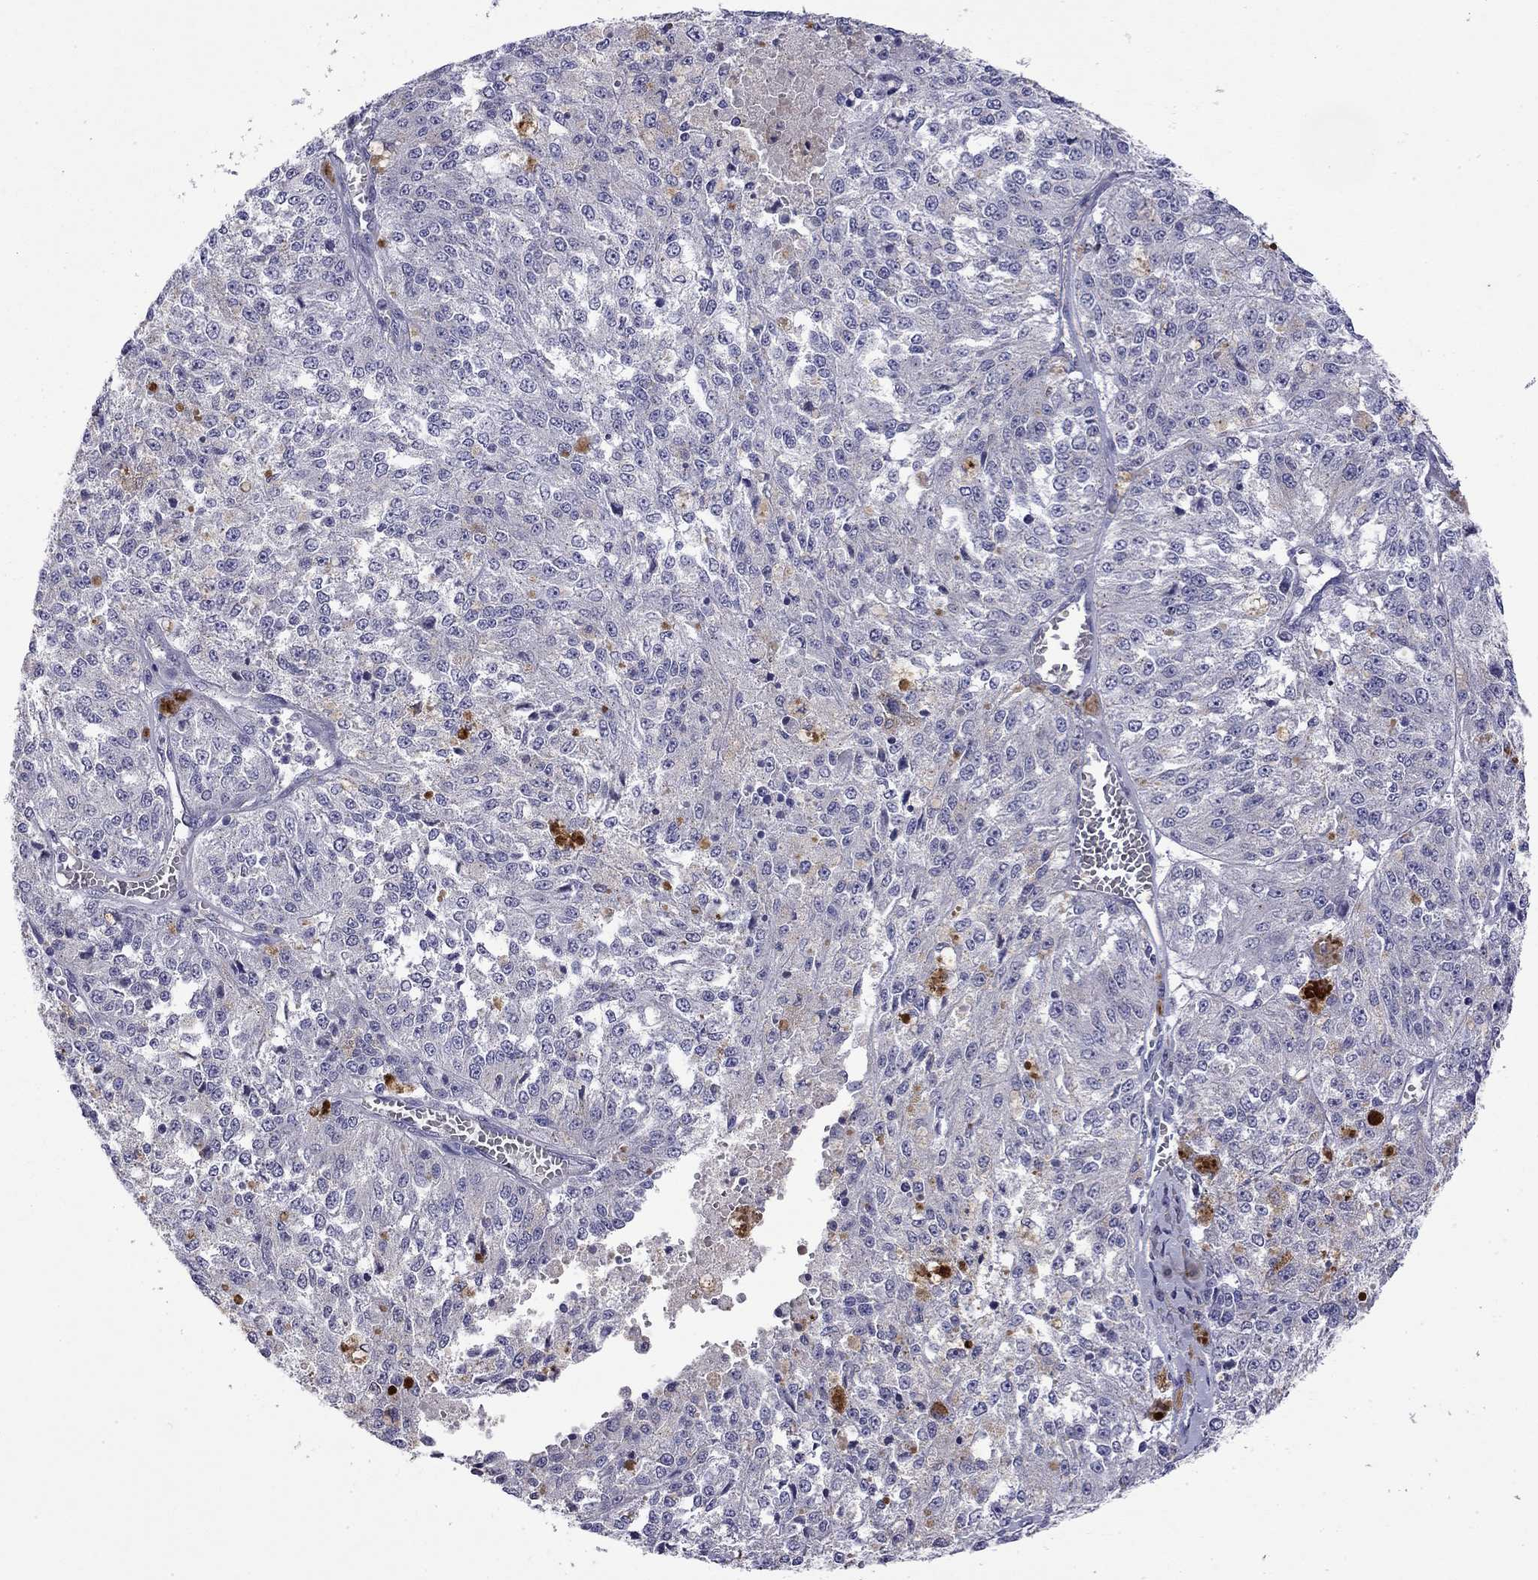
{"staining": {"intensity": "negative", "quantity": "none", "location": "none"}, "tissue": "melanoma", "cell_type": "Tumor cells", "image_type": "cancer", "snomed": [{"axis": "morphology", "description": "Malignant melanoma, Metastatic site"}, {"axis": "topography", "description": "Lymph node"}], "caption": "This micrograph is of melanoma stained with immunohistochemistry to label a protein in brown with the nuclei are counter-stained blue. There is no expression in tumor cells.", "gene": "WNK3", "patient": {"sex": "female", "age": 64}}